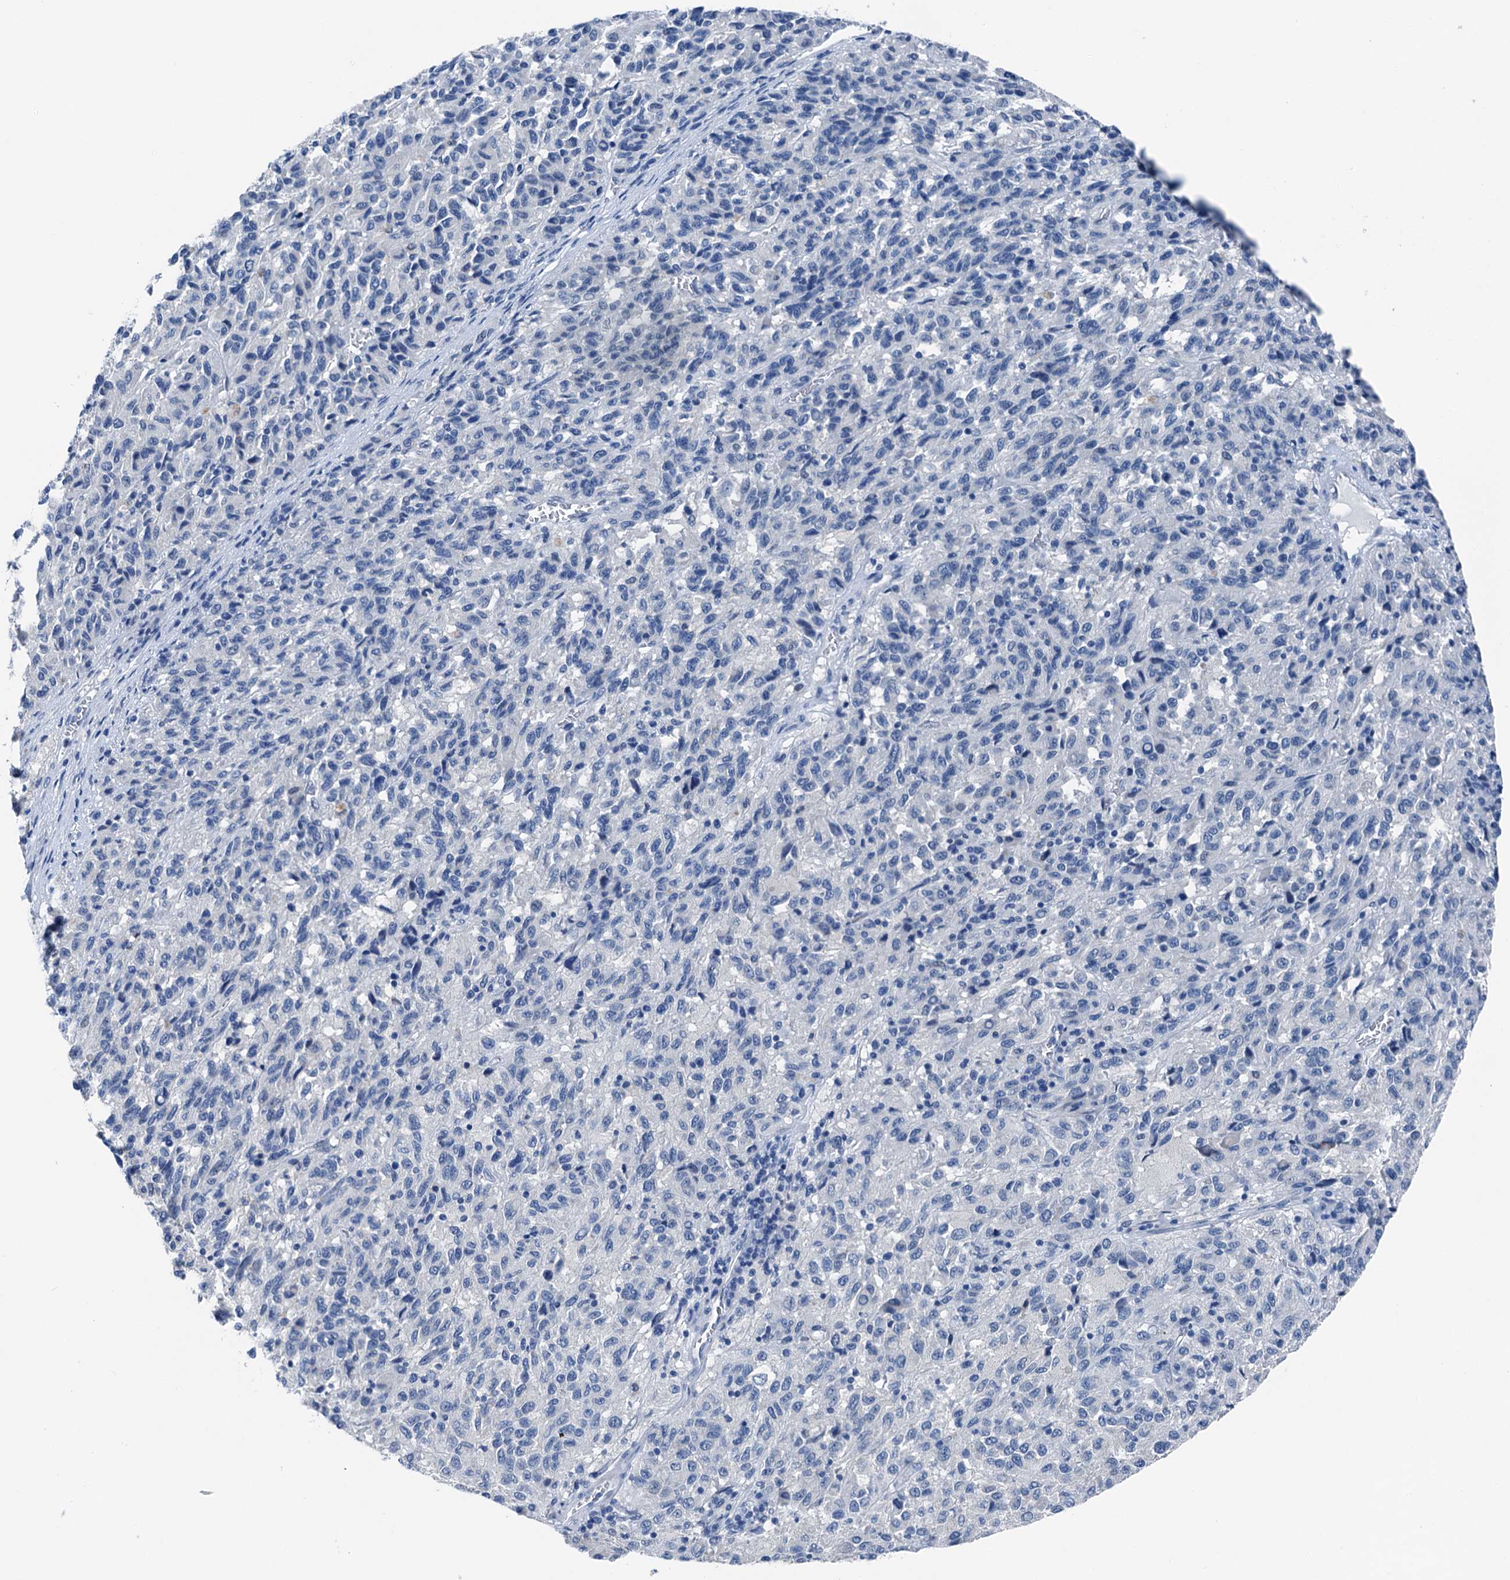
{"staining": {"intensity": "negative", "quantity": "none", "location": "none"}, "tissue": "melanoma", "cell_type": "Tumor cells", "image_type": "cancer", "snomed": [{"axis": "morphology", "description": "Malignant melanoma, Metastatic site"}, {"axis": "topography", "description": "Lung"}], "caption": "Immunohistochemistry (IHC) histopathology image of neoplastic tissue: human melanoma stained with DAB shows no significant protein staining in tumor cells.", "gene": "CBLN3", "patient": {"sex": "male", "age": 64}}